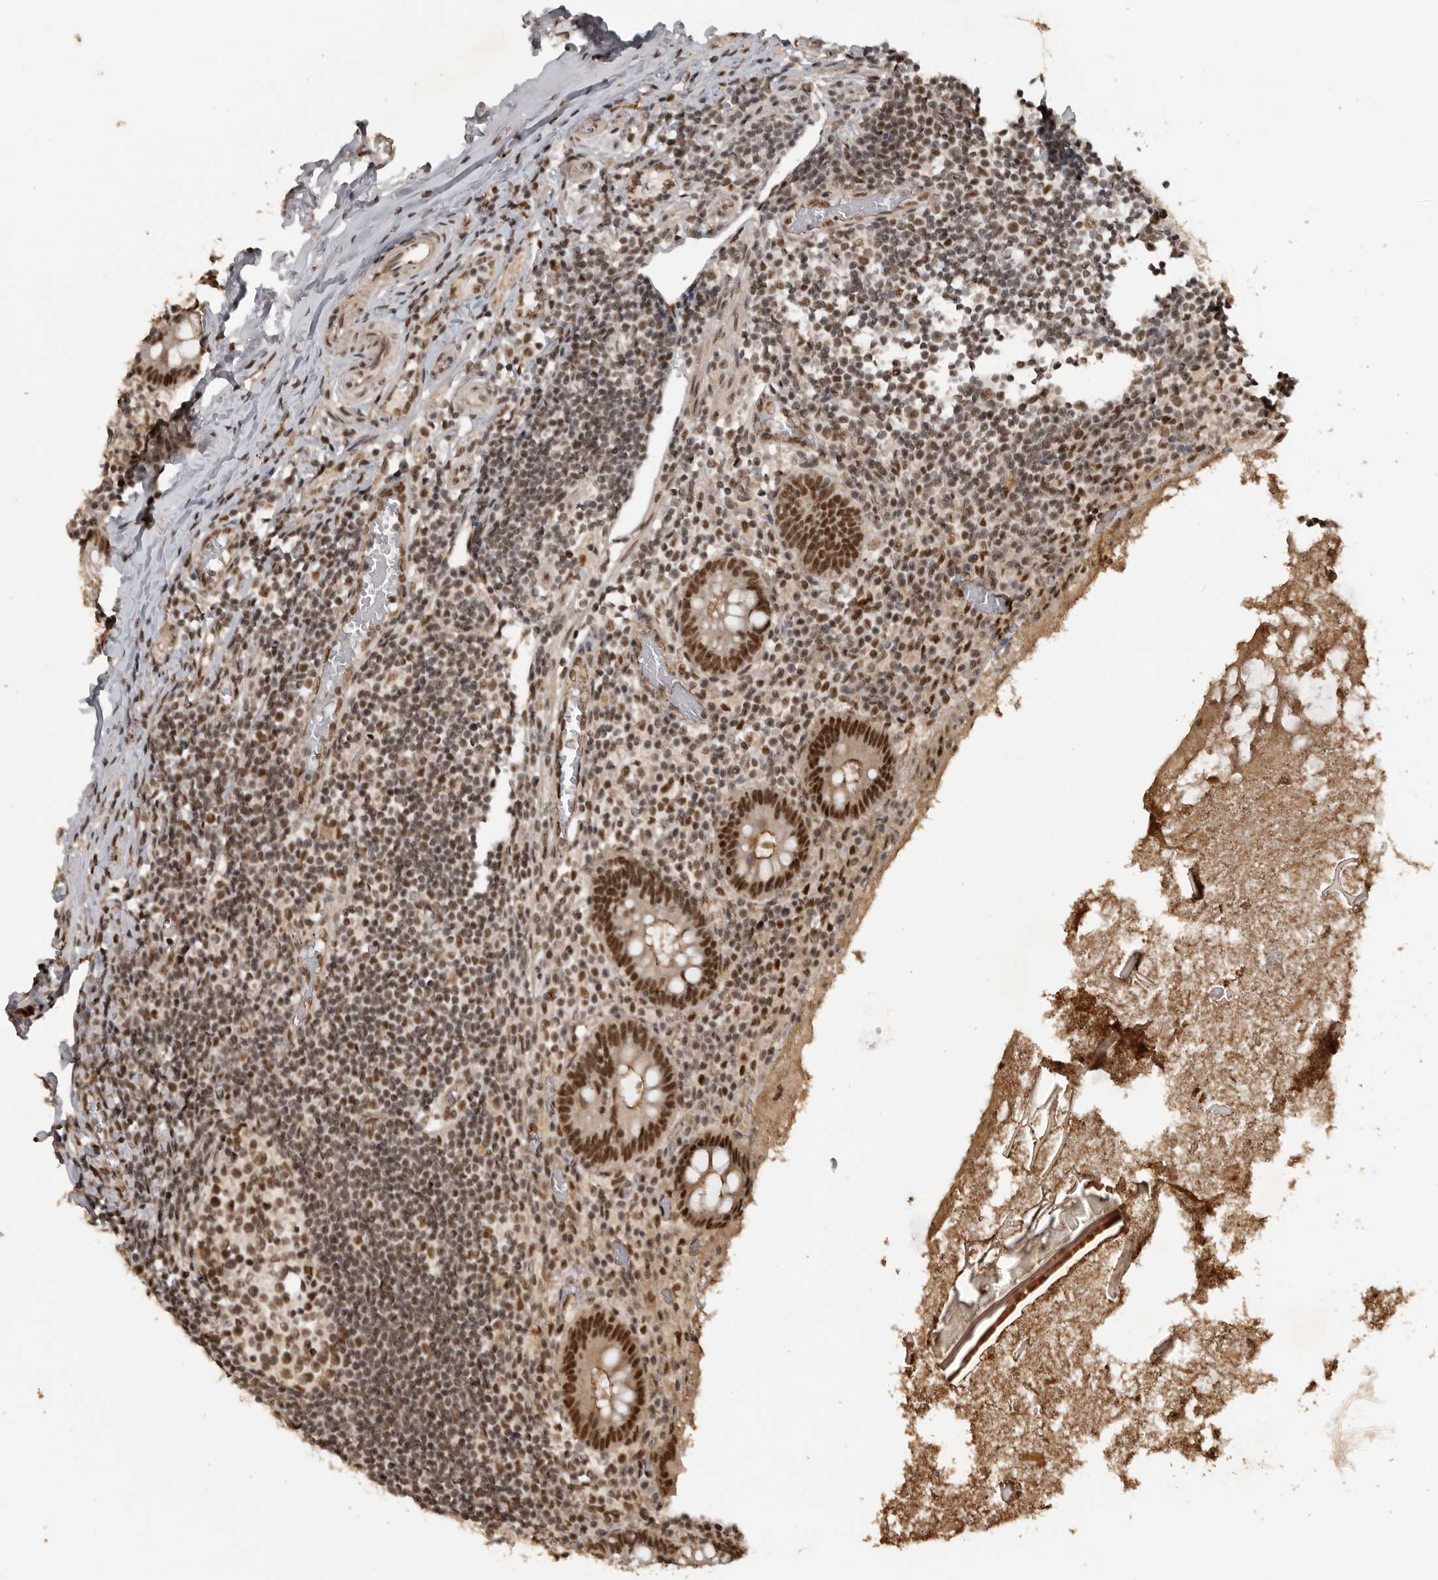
{"staining": {"intensity": "strong", "quantity": ">75%", "location": "nuclear"}, "tissue": "appendix", "cell_type": "Glandular cells", "image_type": "normal", "snomed": [{"axis": "morphology", "description": "Normal tissue, NOS"}, {"axis": "topography", "description": "Appendix"}], "caption": "Appendix stained with DAB (3,3'-diaminobenzidine) immunohistochemistry demonstrates high levels of strong nuclear expression in approximately >75% of glandular cells.", "gene": "CBLL1", "patient": {"sex": "female", "age": 17}}